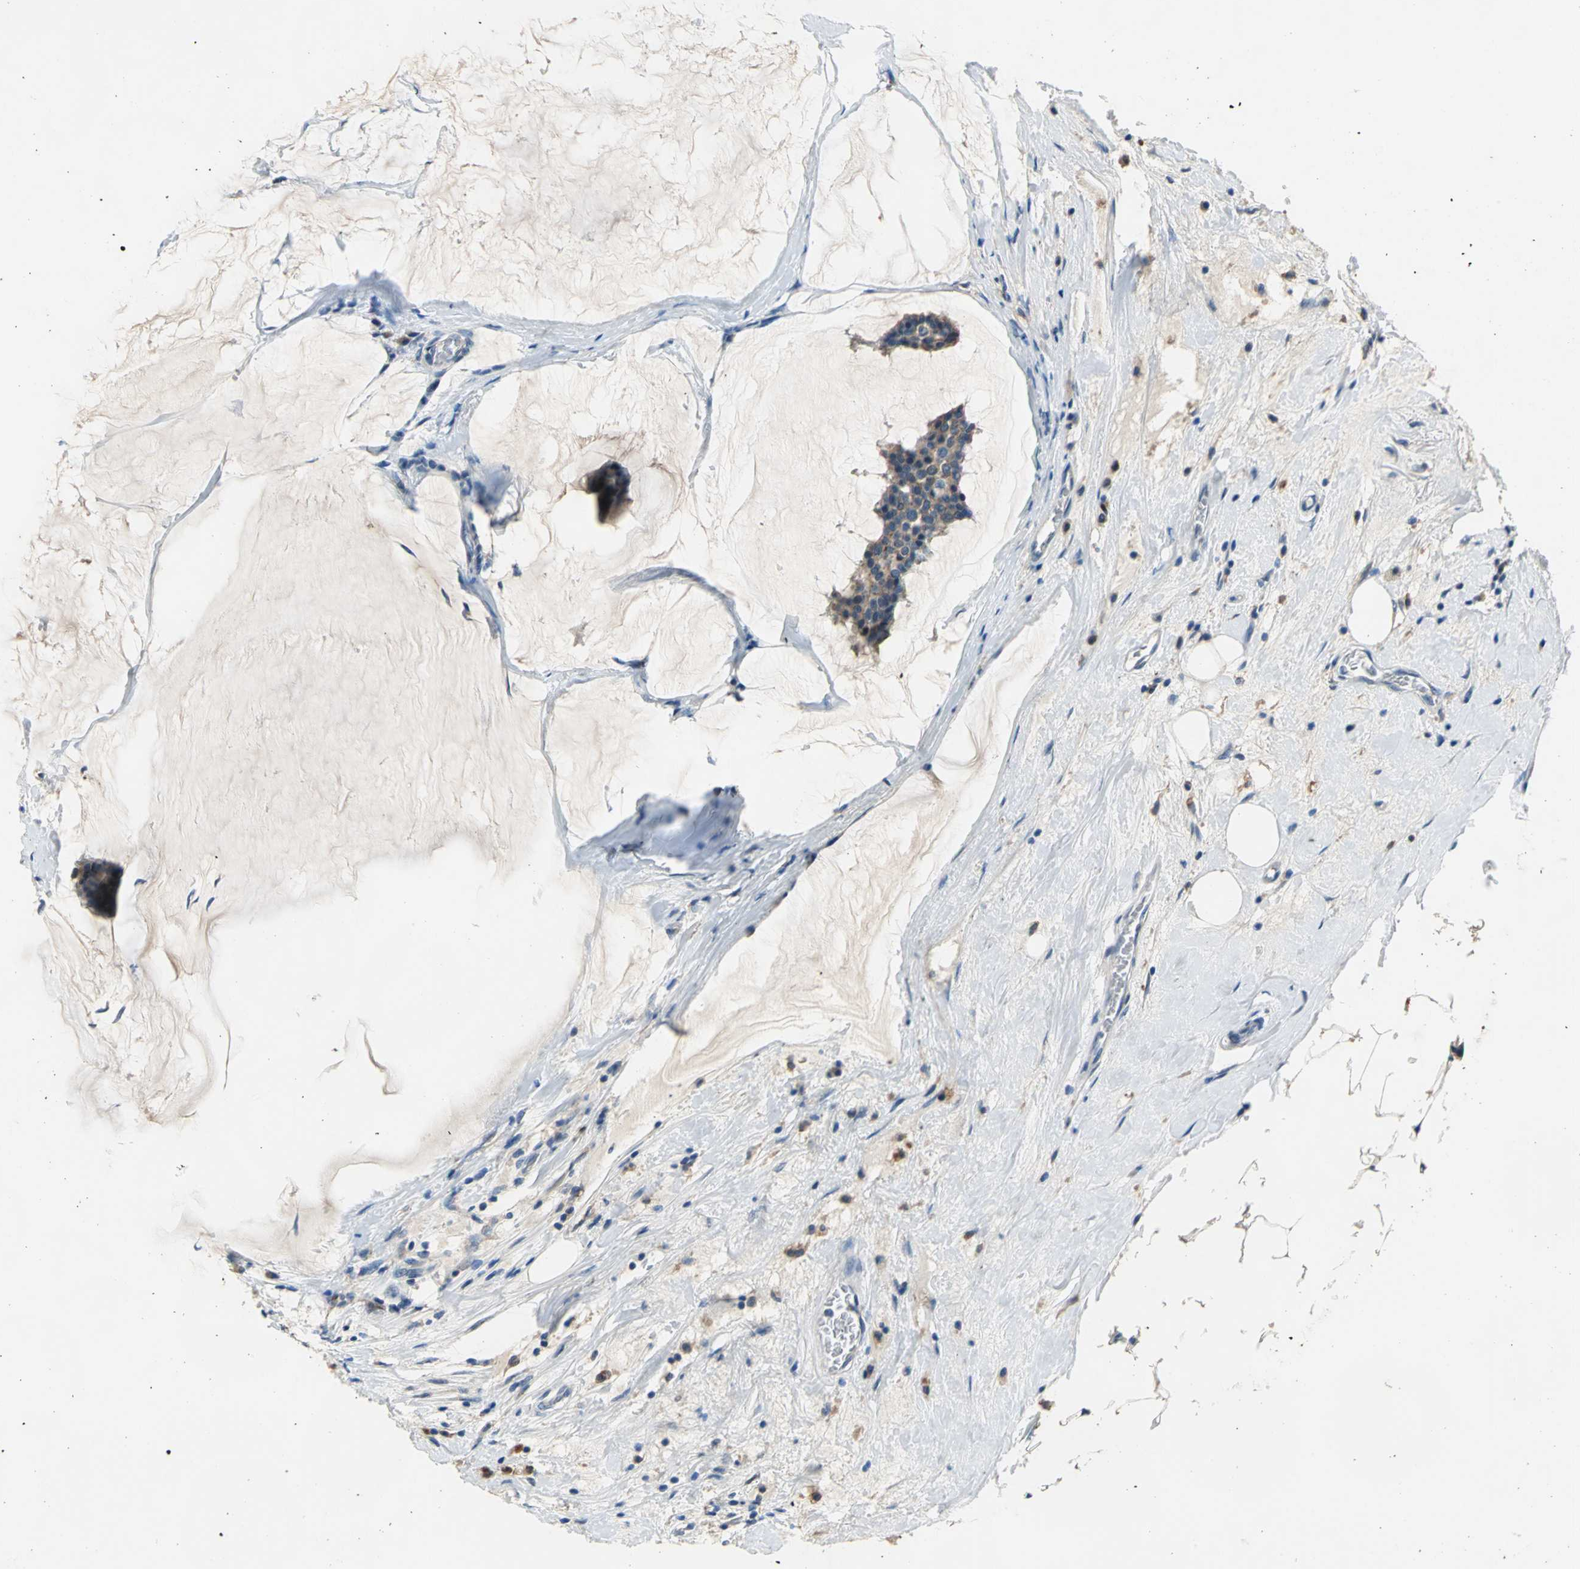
{"staining": {"intensity": "weak", "quantity": ">75%", "location": "cytoplasmic/membranous"}, "tissue": "breast cancer", "cell_type": "Tumor cells", "image_type": "cancer", "snomed": [{"axis": "morphology", "description": "Duct carcinoma"}, {"axis": "topography", "description": "Breast"}], "caption": "Invasive ductal carcinoma (breast) stained with DAB IHC displays low levels of weak cytoplasmic/membranous positivity in about >75% of tumor cells.", "gene": "RASD2", "patient": {"sex": "female", "age": 93}}